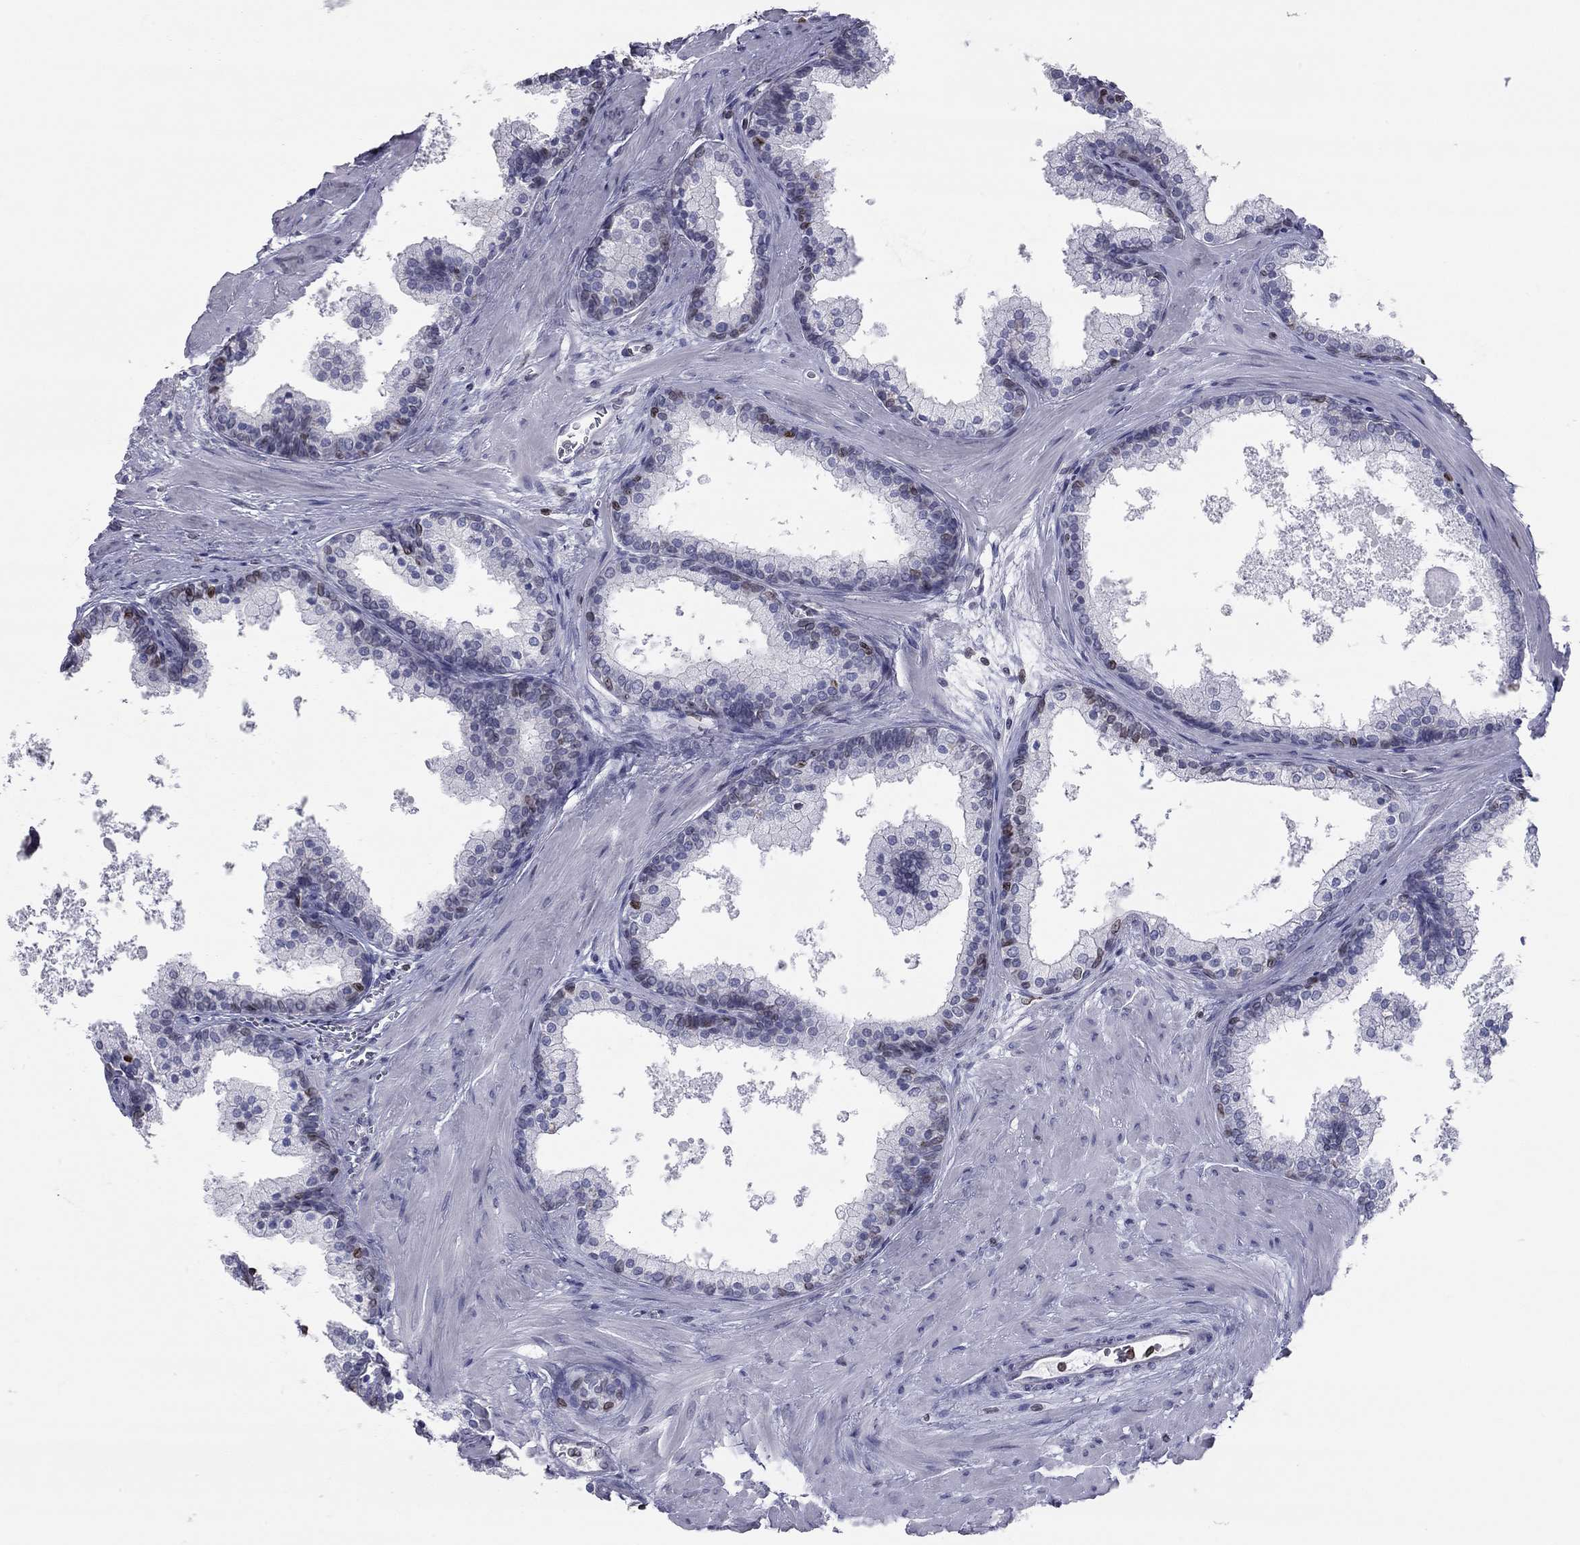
{"staining": {"intensity": "moderate", "quantity": "<25%", "location": "cytoplasmic/membranous,nuclear"}, "tissue": "prostate", "cell_type": "Glandular cells", "image_type": "normal", "snomed": [{"axis": "morphology", "description": "Normal tissue, NOS"}, {"axis": "topography", "description": "Prostate"}], "caption": "Moderate cytoplasmic/membranous,nuclear positivity is seen in approximately <25% of glandular cells in benign prostate.", "gene": "ESPL1", "patient": {"sex": "male", "age": 61}}